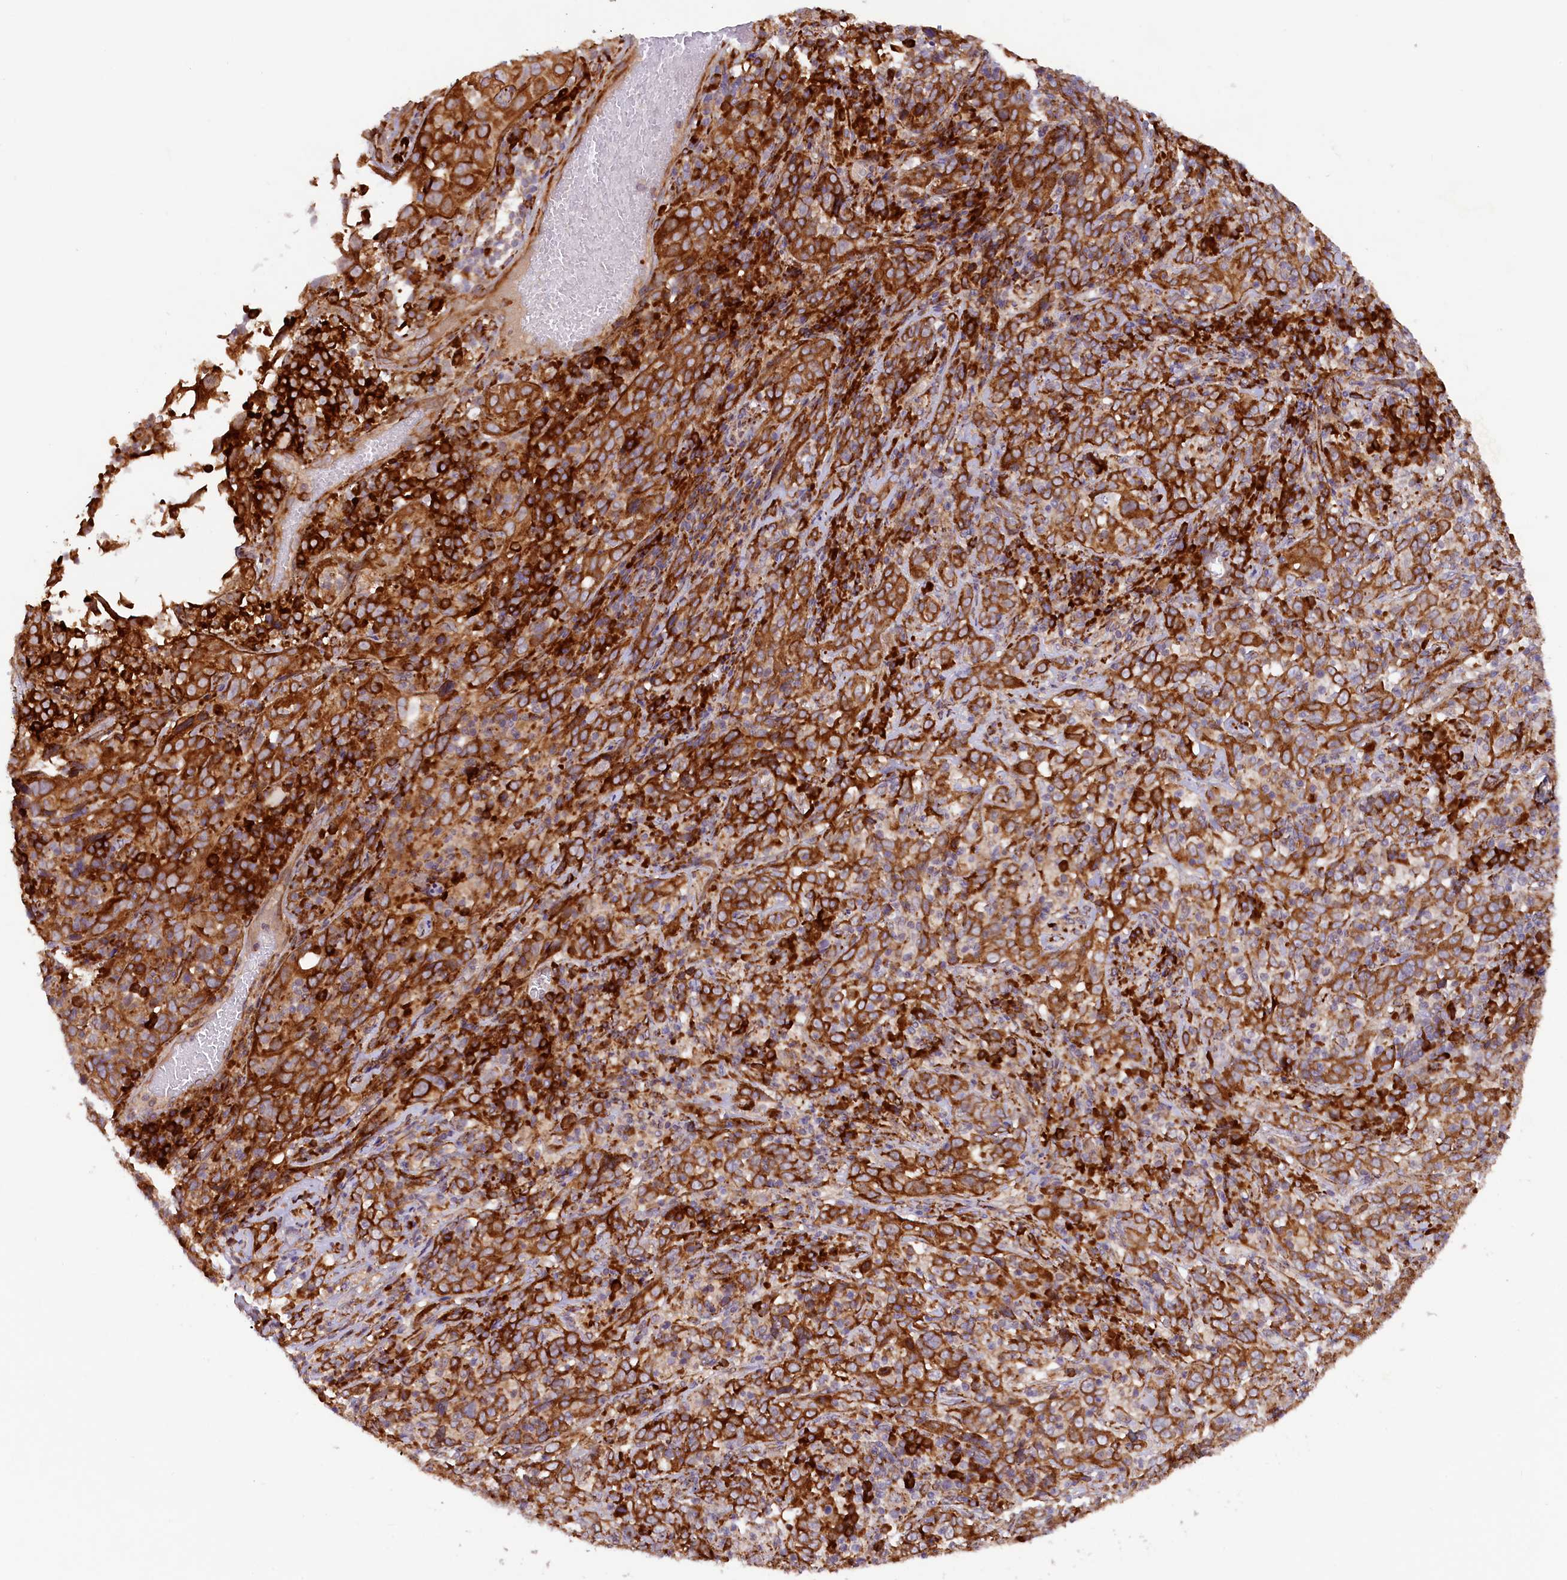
{"staining": {"intensity": "strong", "quantity": ">75%", "location": "cytoplasmic/membranous"}, "tissue": "cervical cancer", "cell_type": "Tumor cells", "image_type": "cancer", "snomed": [{"axis": "morphology", "description": "Squamous cell carcinoma, NOS"}, {"axis": "topography", "description": "Cervix"}], "caption": "IHC (DAB (3,3'-diaminobenzidine)) staining of squamous cell carcinoma (cervical) reveals strong cytoplasmic/membranous protein expression in about >75% of tumor cells. (Stains: DAB in brown, nuclei in blue, Microscopy: brightfield microscopy at high magnification).", "gene": "SSC5D", "patient": {"sex": "female", "age": 46}}